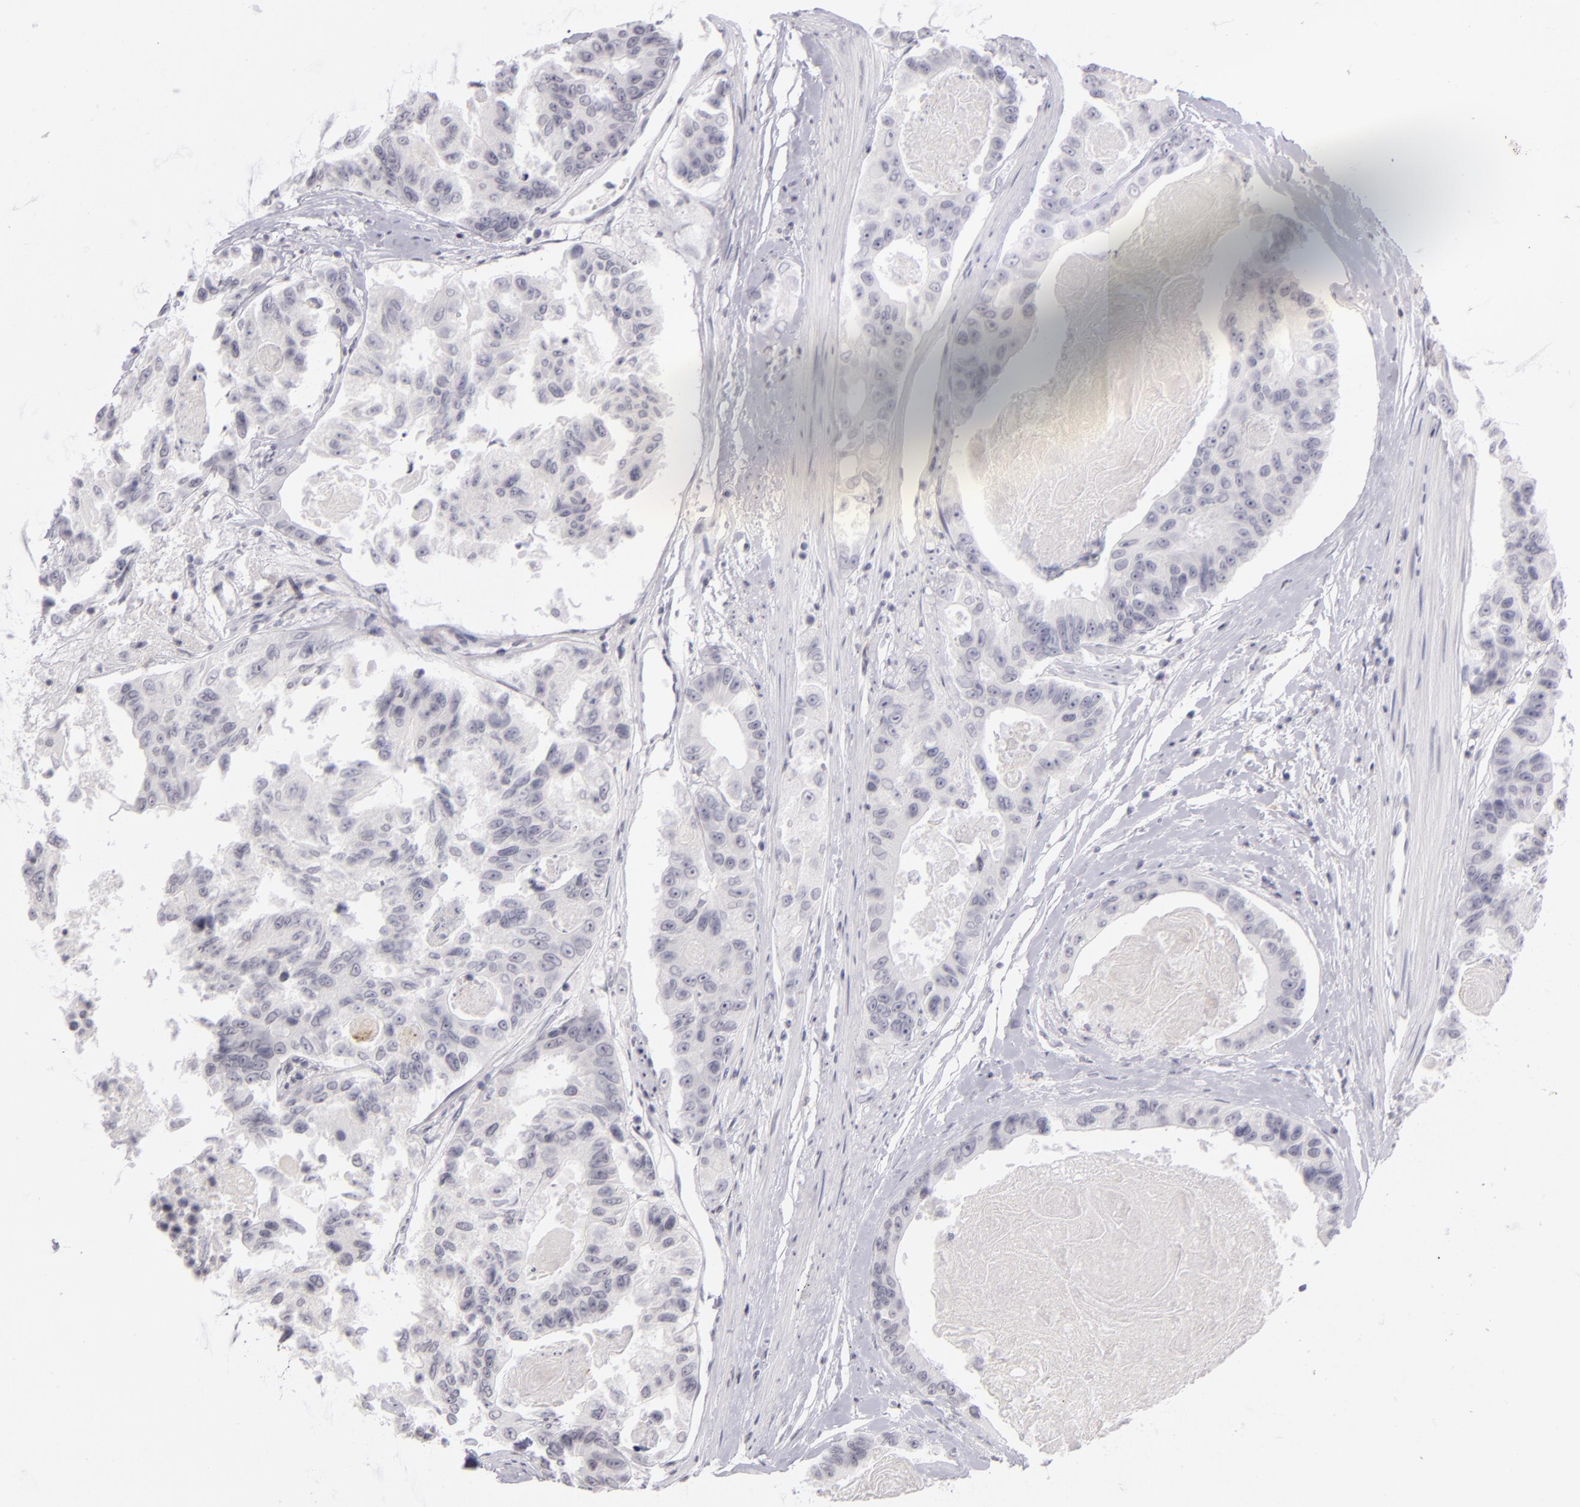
{"staining": {"intensity": "negative", "quantity": "none", "location": "none"}, "tissue": "colorectal cancer", "cell_type": "Tumor cells", "image_type": "cancer", "snomed": [{"axis": "morphology", "description": "Adenocarcinoma, NOS"}, {"axis": "topography", "description": "Colon"}], "caption": "Colorectal cancer was stained to show a protein in brown. There is no significant positivity in tumor cells.", "gene": "CD40", "patient": {"sex": "female", "age": 86}}